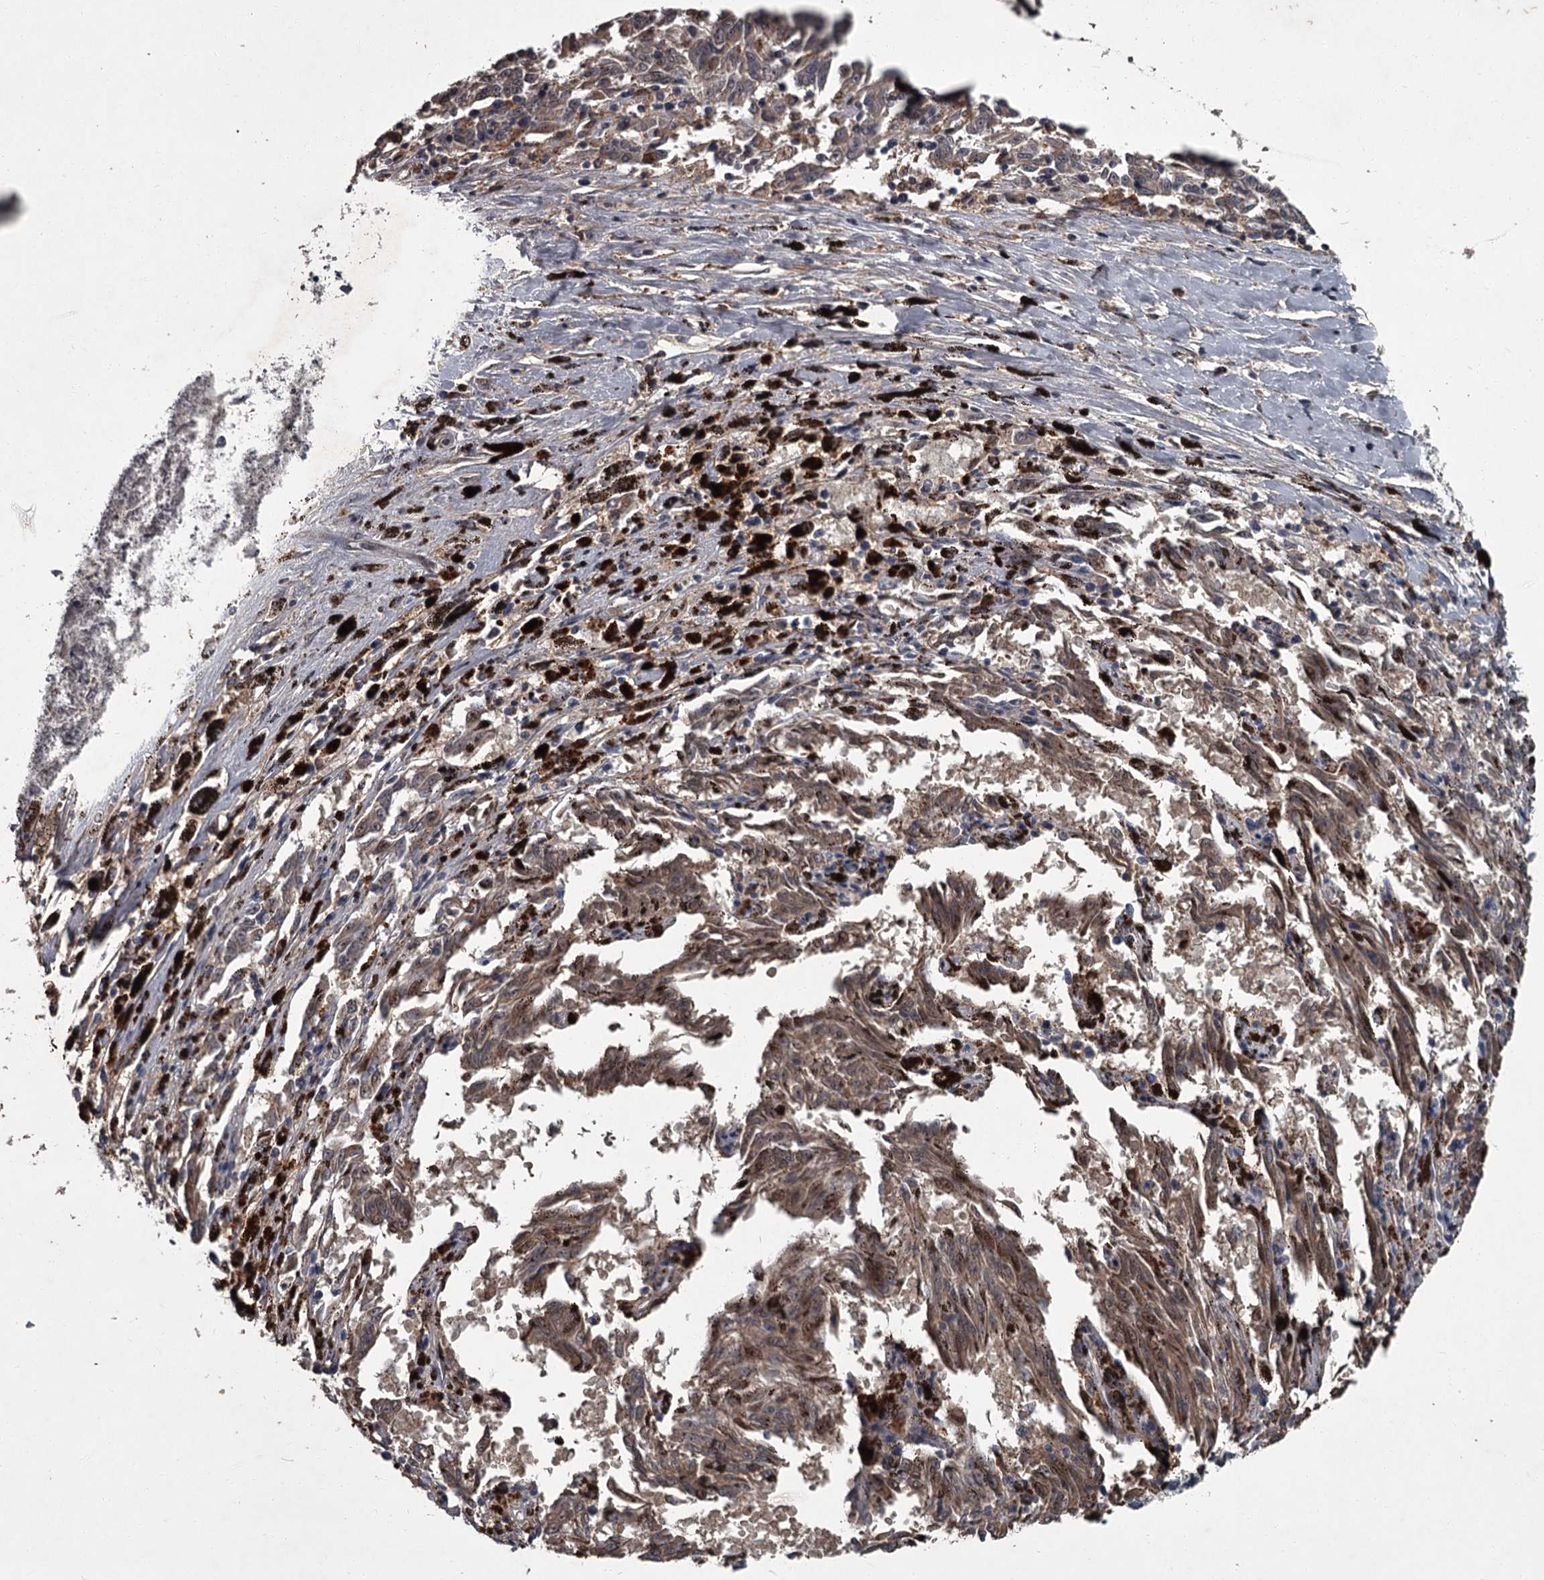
{"staining": {"intensity": "weak", "quantity": "25%-75%", "location": "nuclear"}, "tissue": "melanoma", "cell_type": "Tumor cells", "image_type": "cancer", "snomed": [{"axis": "morphology", "description": "Malignant melanoma, NOS"}, {"axis": "topography", "description": "Skin"}], "caption": "Malignant melanoma stained with DAB immunohistochemistry exhibits low levels of weak nuclear staining in approximately 25%-75% of tumor cells.", "gene": "FLVCR2", "patient": {"sex": "female", "age": 72}}